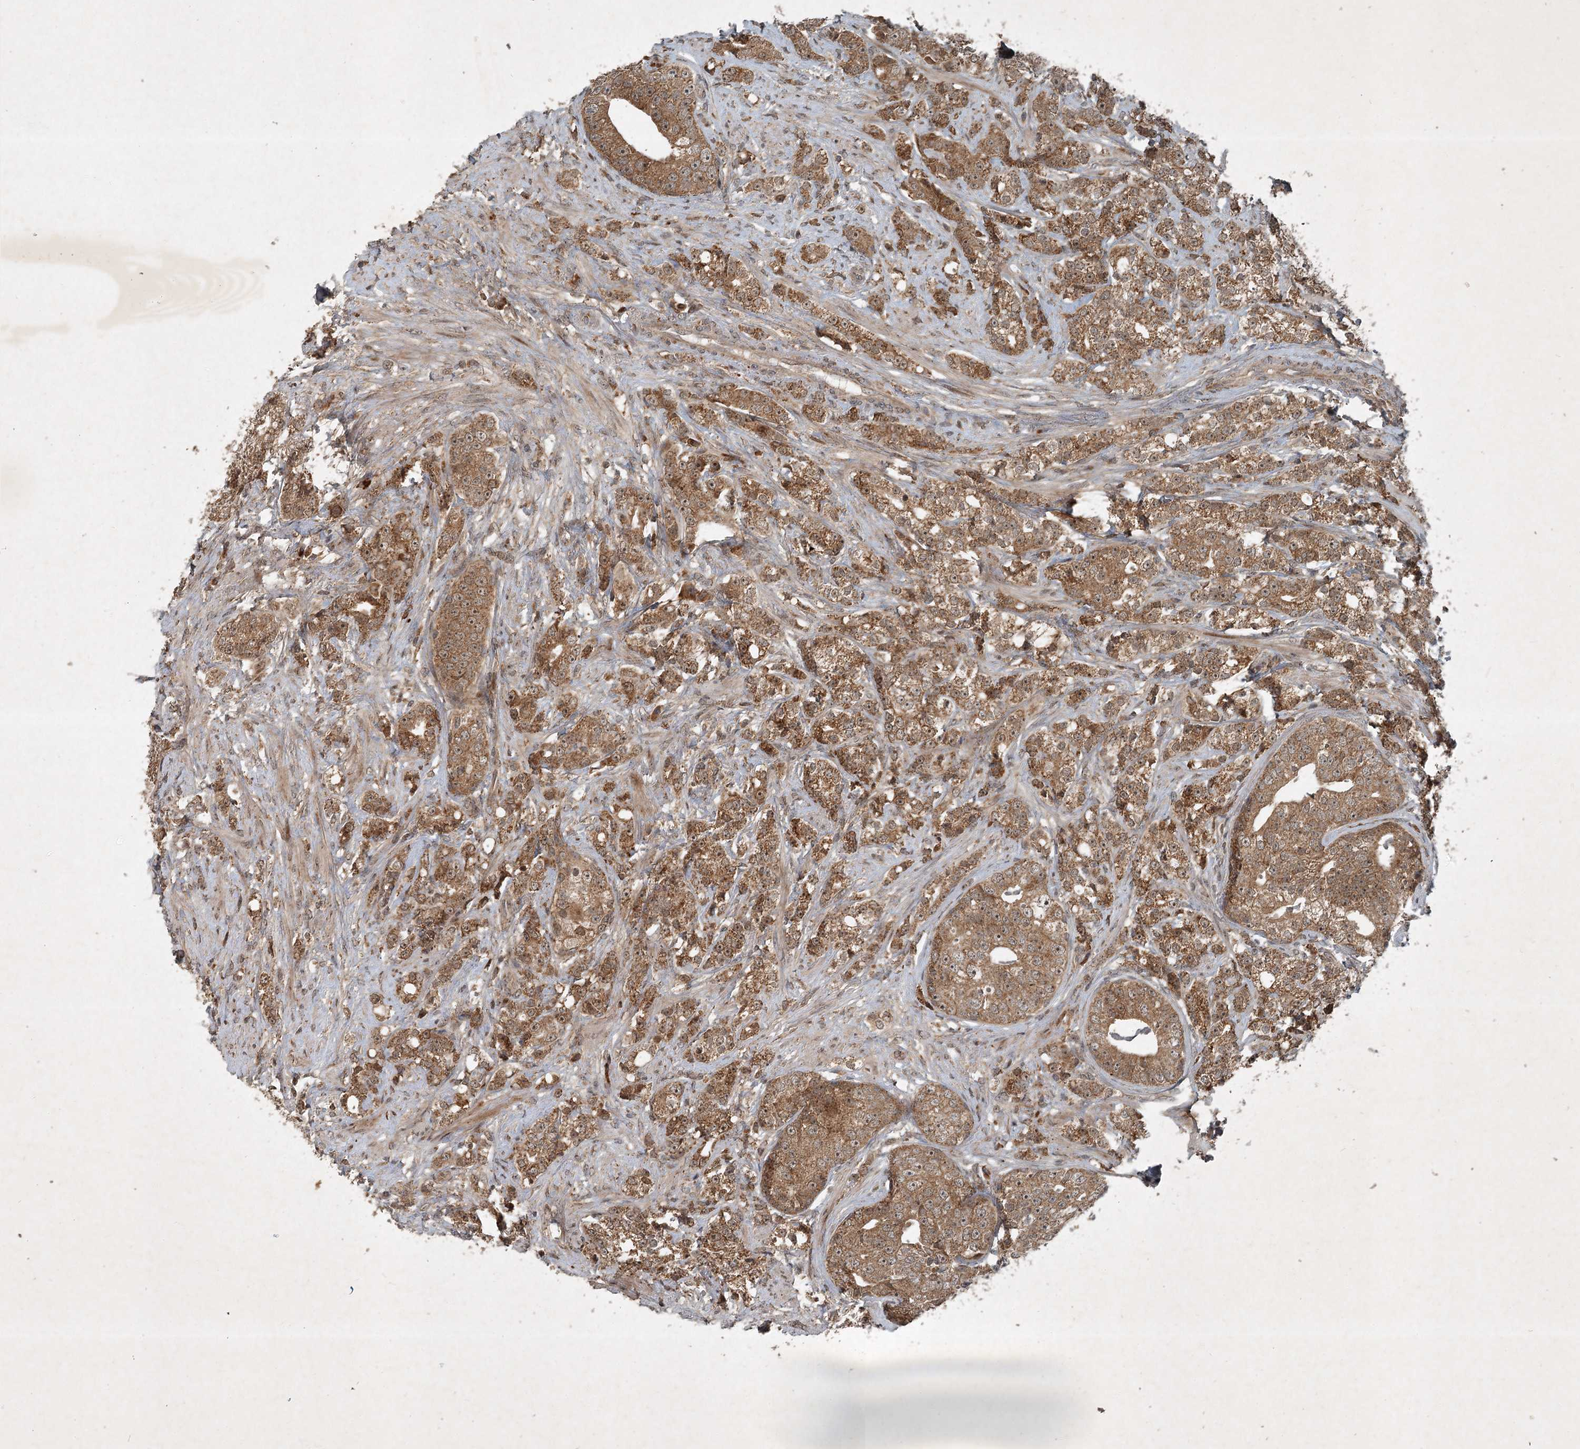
{"staining": {"intensity": "moderate", "quantity": ">75%", "location": "cytoplasmic/membranous"}, "tissue": "prostate cancer", "cell_type": "Tumor cells", "image_type": "cancer", "snomed": [{"axis": "morphology", "description": "Adenocarcinoma, High grade"}, {"axis": "topography", "description": "Prostate"}], "caption": "DAB (3,3'-diaminobenzidine) immunohistochemical staining of prostate adenocarcinoma (high-grade) exhibits moderate cytoplasmic/membranous protein staining in approximately >75% of tumor cells. Nuclei are stained in blue.", "gene": "UNC93A", "patient": {"sex": "male", "age": 69}}